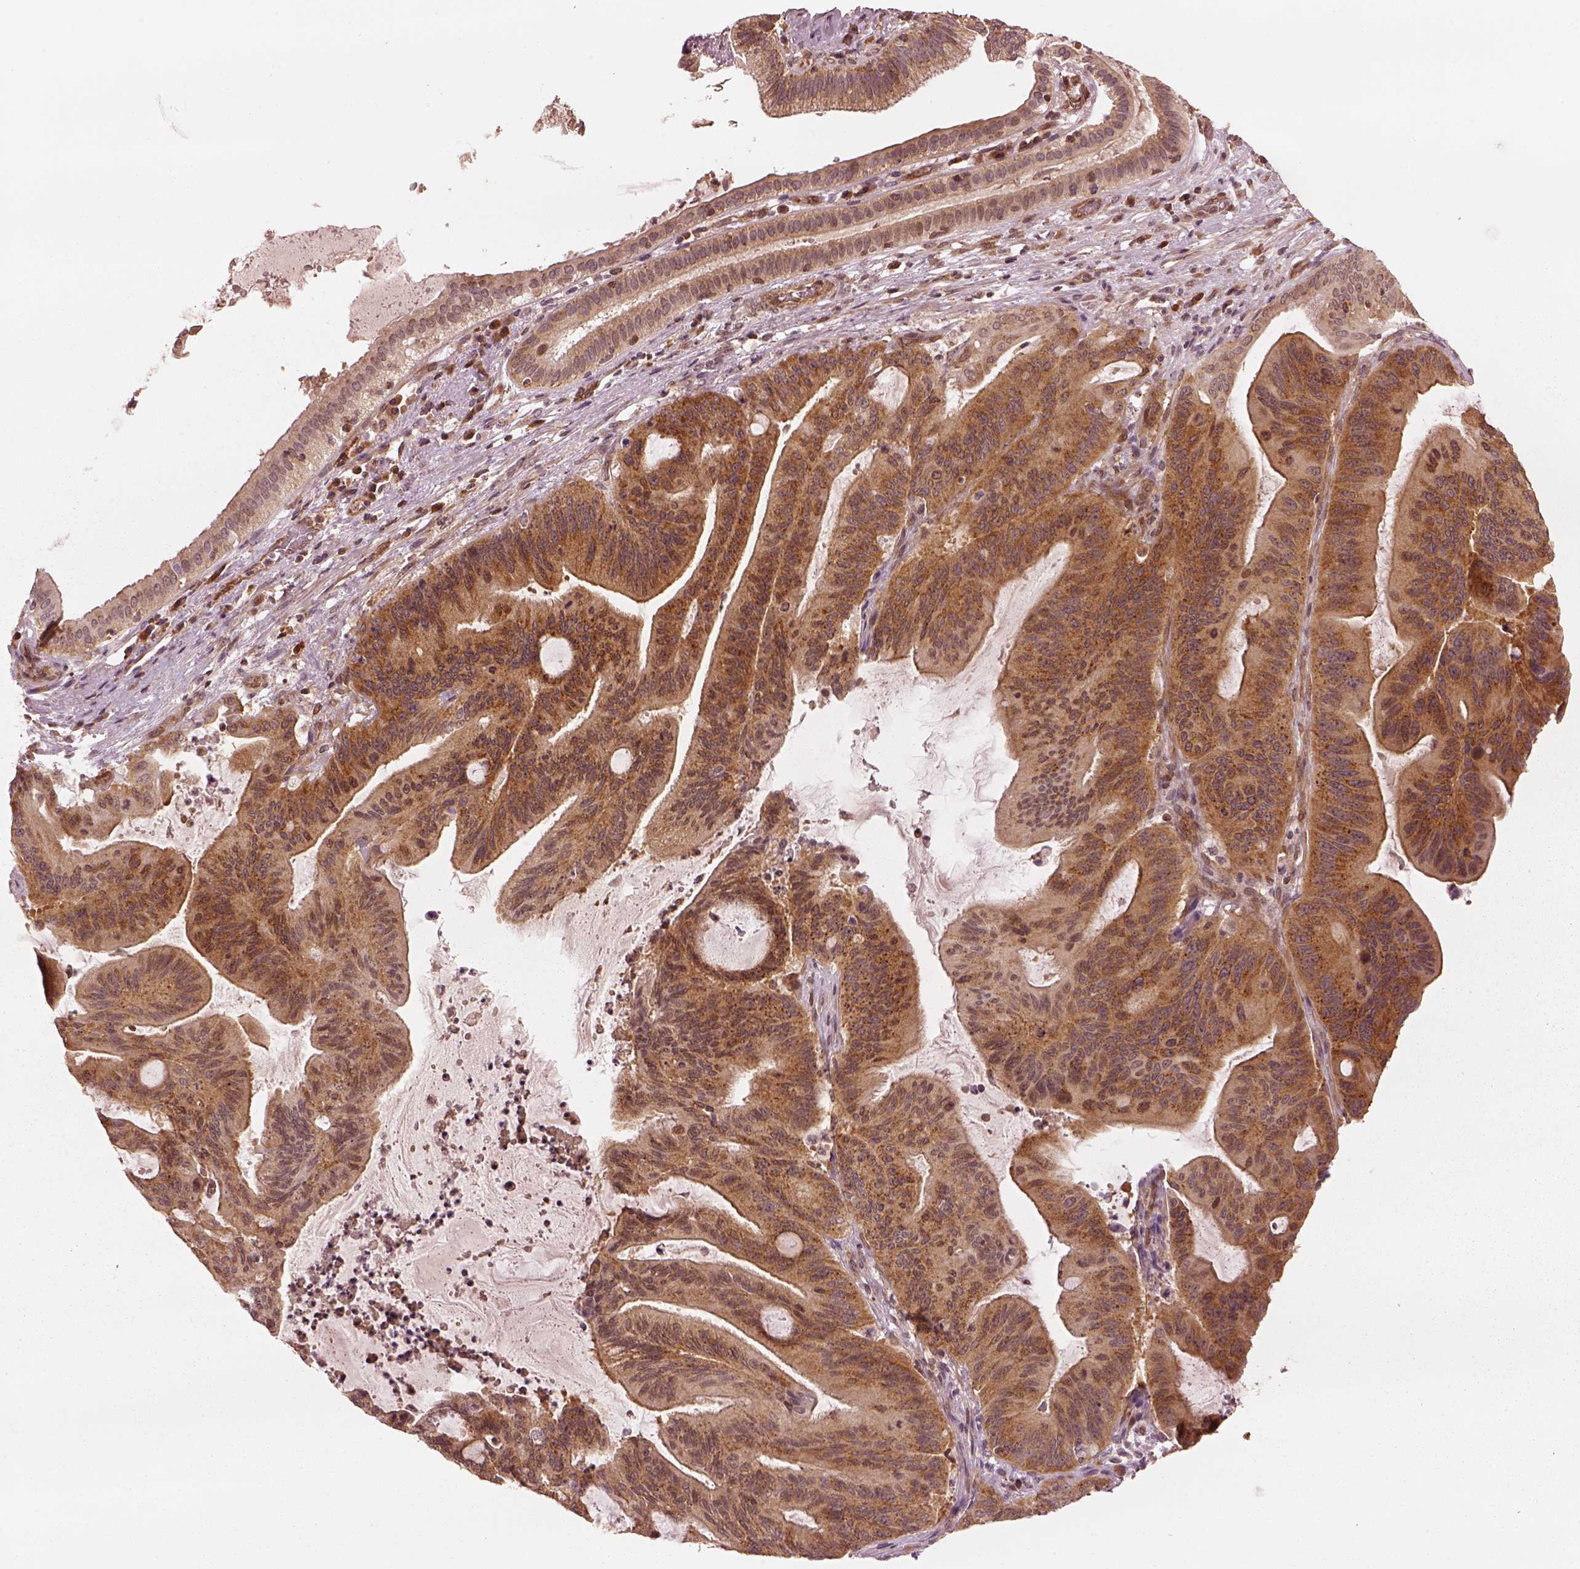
{"staining": {"intensity": "moderate", "quantity": ">75%", "location": "cytoplasmic/membranous"}, "tissue": "liver cancer", "cell_type": "Tumor cells", "image_type": "cancer", "snomed": [{"axis": "morphology", "description": "Cholangiocarcinoma"}, {"axis": "topography", "description": "Liver"}], "caption": "An immunohistochemistry (IHC) image of neoplastic tissue is shown. Protein staining in brown labels moderate cytoplasmic/membranous positivity in liver cholangiocarcinoma within tumor cells. The protein of interest is shown in brown color, while the nuclei are stained blue.", "gene": "LSM14A", "patient": {"sex": "female", "age": 73}}